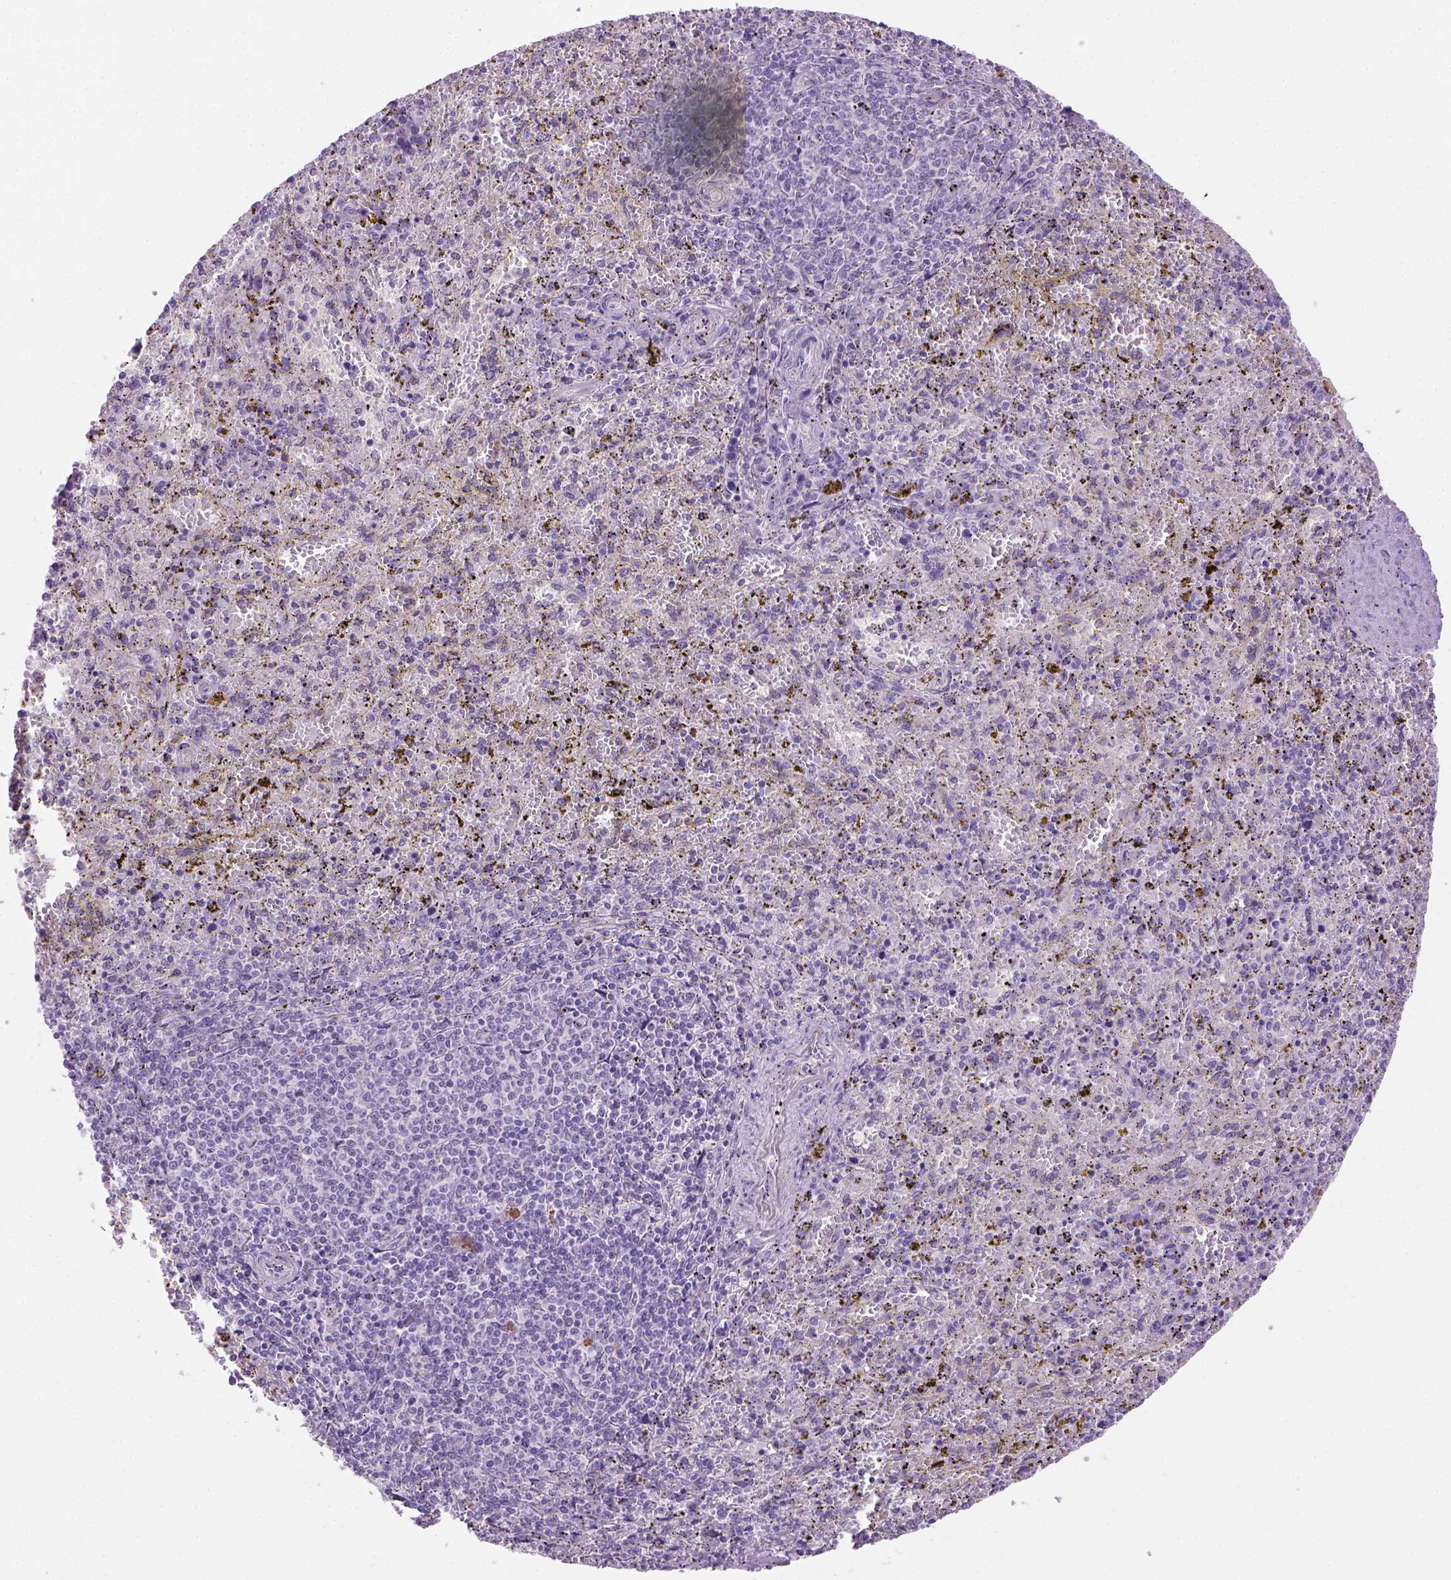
{"staining": {"intensity": "negative", "quantity": "none", "location": "none"}, "tissue": "spleen", "cell_type": "Cells in red pulp", "image_type": "normal", "snomed": [{"axis": "morphology", "description": "Normal tissue, NOS"}, {"axis": "topography", "description": "Spleen"}], "caption": "The immunohistochemistry (IHC) photomicrograph has no significant staining in cells in red pulp of spleen. The staining was performed using DAB (3,3'-diaminobenzidine) to visualize the protein expression in brown, while the nuclei were stained in blue with hematoxylin (Magnification: 20x).", "gene": "UTP4", "patient": {"sex": "female", "age": 50}}